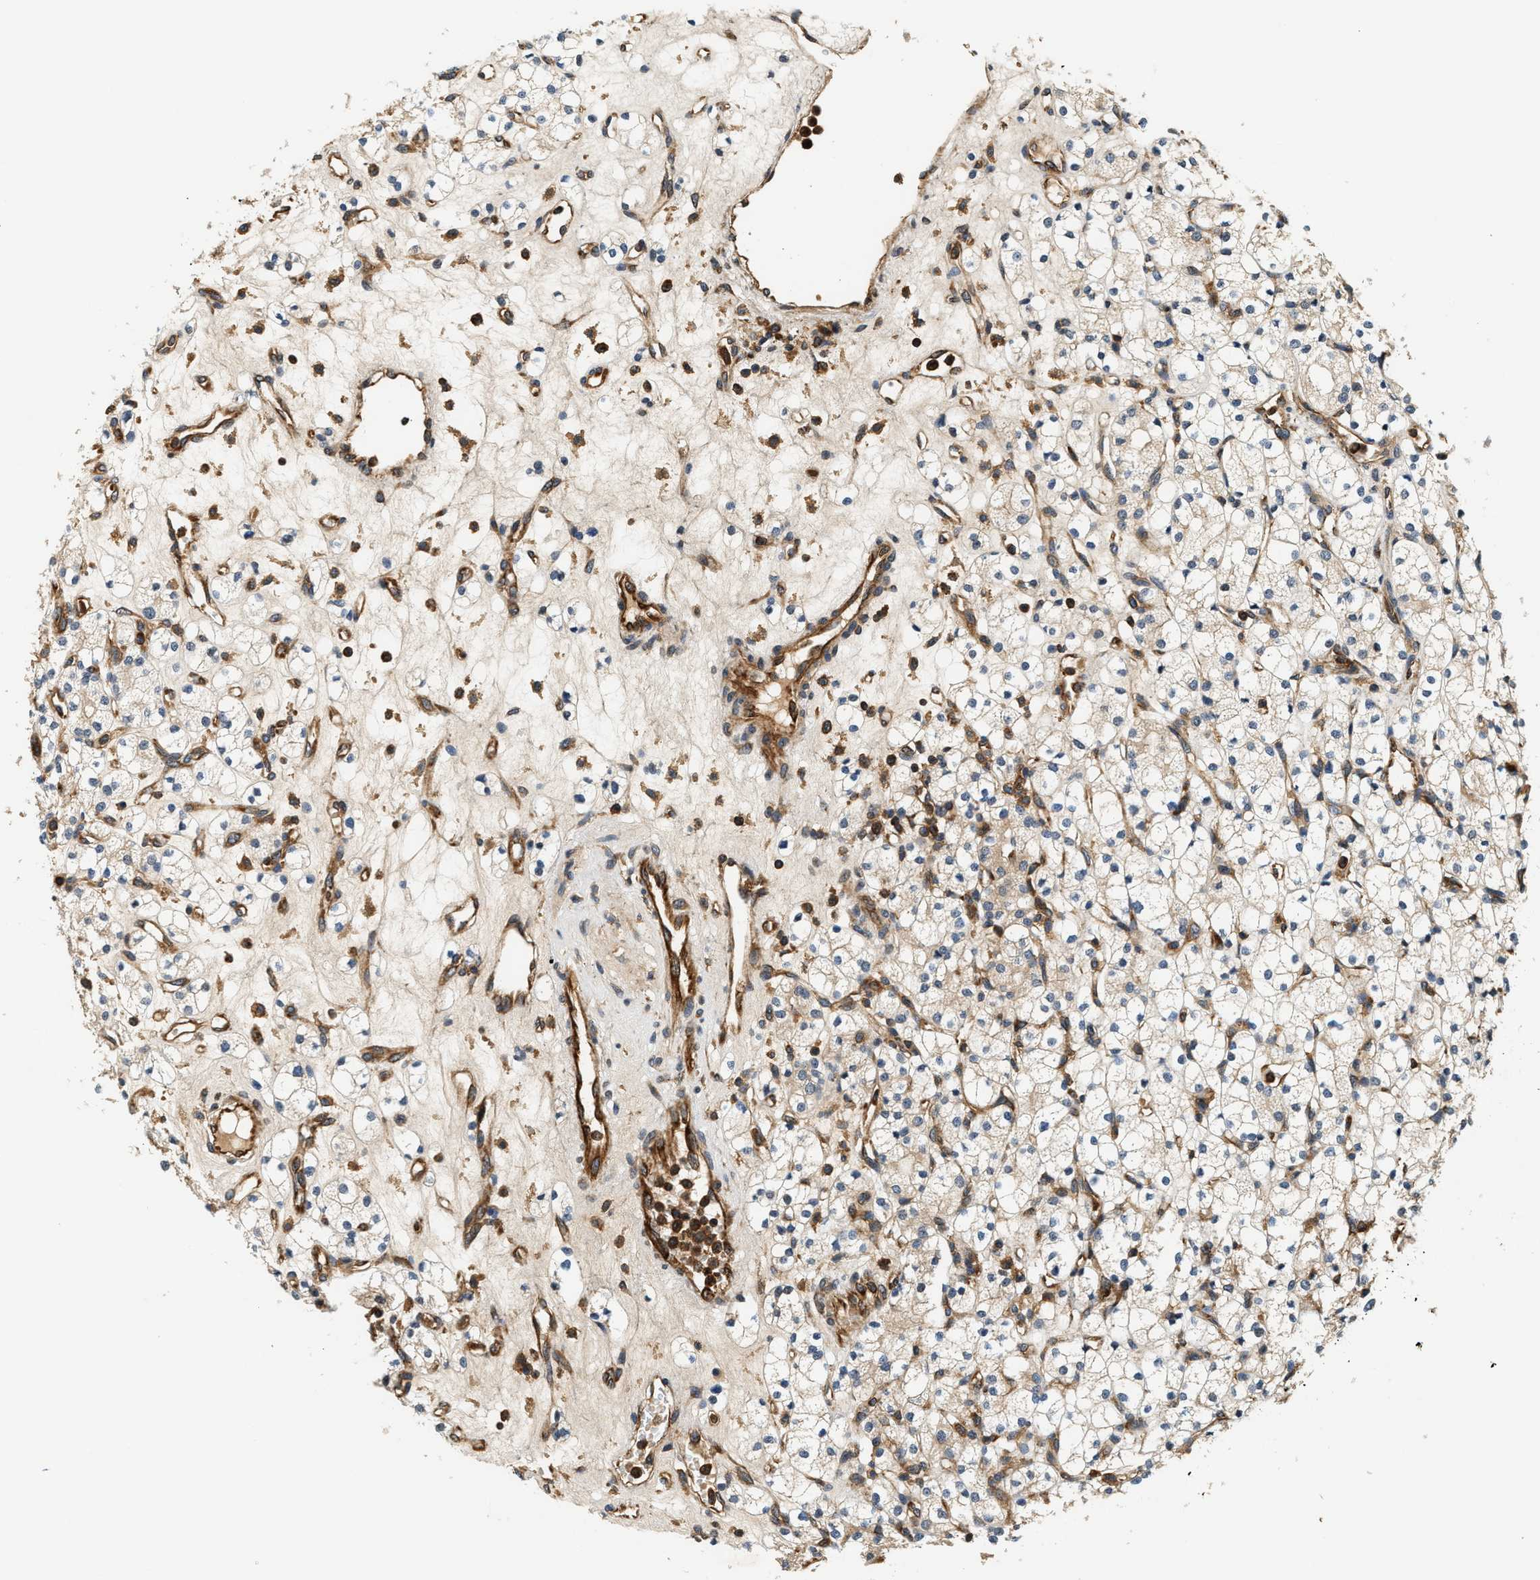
{"staining": {"intensity": "weak", "quantity": "25%-75%", "location": "cytoplasmic/membranous"}, "tissue": "renal cancer", "cell_type": "Tumor cells", "image_type": "cancer", "snomed": [{"axis": "morphology", "description": "Adenocarcinoma, NOS"}, {"axis": "topography", "description": "Kidney"}], "caption": "This is a micrograph of immunohistochemistry staining of adenocarcinoma (renal), which shows weak positivity in the cytoplasmic/membranous of tumor cells.", "gene": "SAMD9", "patient": {"sex": "male", "age": 77}}